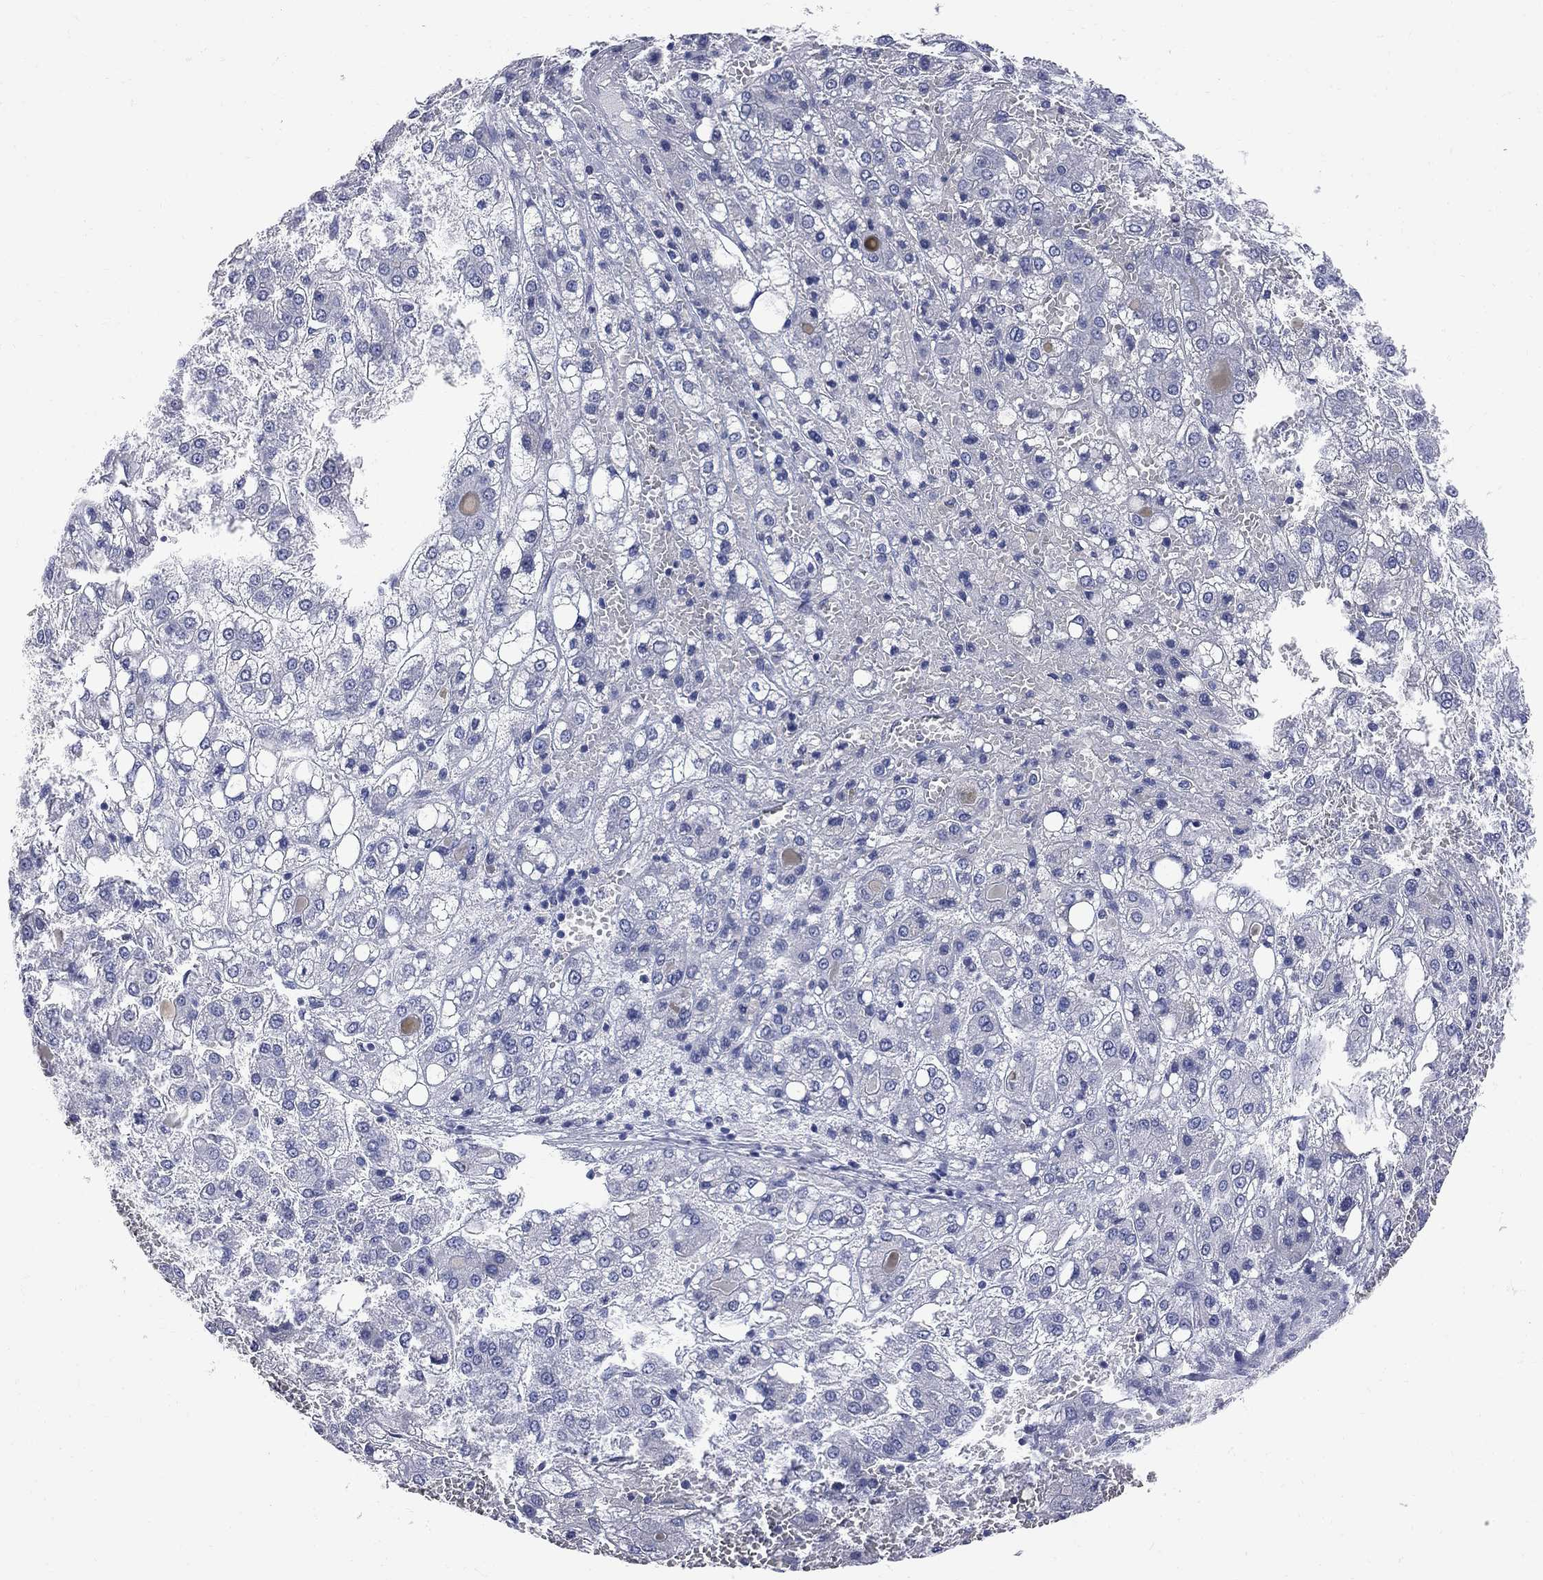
{"staining": {"intensity": "negative", "quantity": "none", "location": "none"}, "tissue": "liver cancer", "cell_type": "Tumor cells", "image_type": "cancer", "snomed": [{"axis": "morphology", "description": "Carcinoma, Hepatocellular, NOS"}, {"axis": "topography", "description": "Liver"}], "caption": "A high-resolution histopathology image shows immunohistochemistry staining of liver cancer, which reveals no significant expression in tumor cells.", "gene": "FAM221B", "patient": {"sex": "male", "age": 73}}